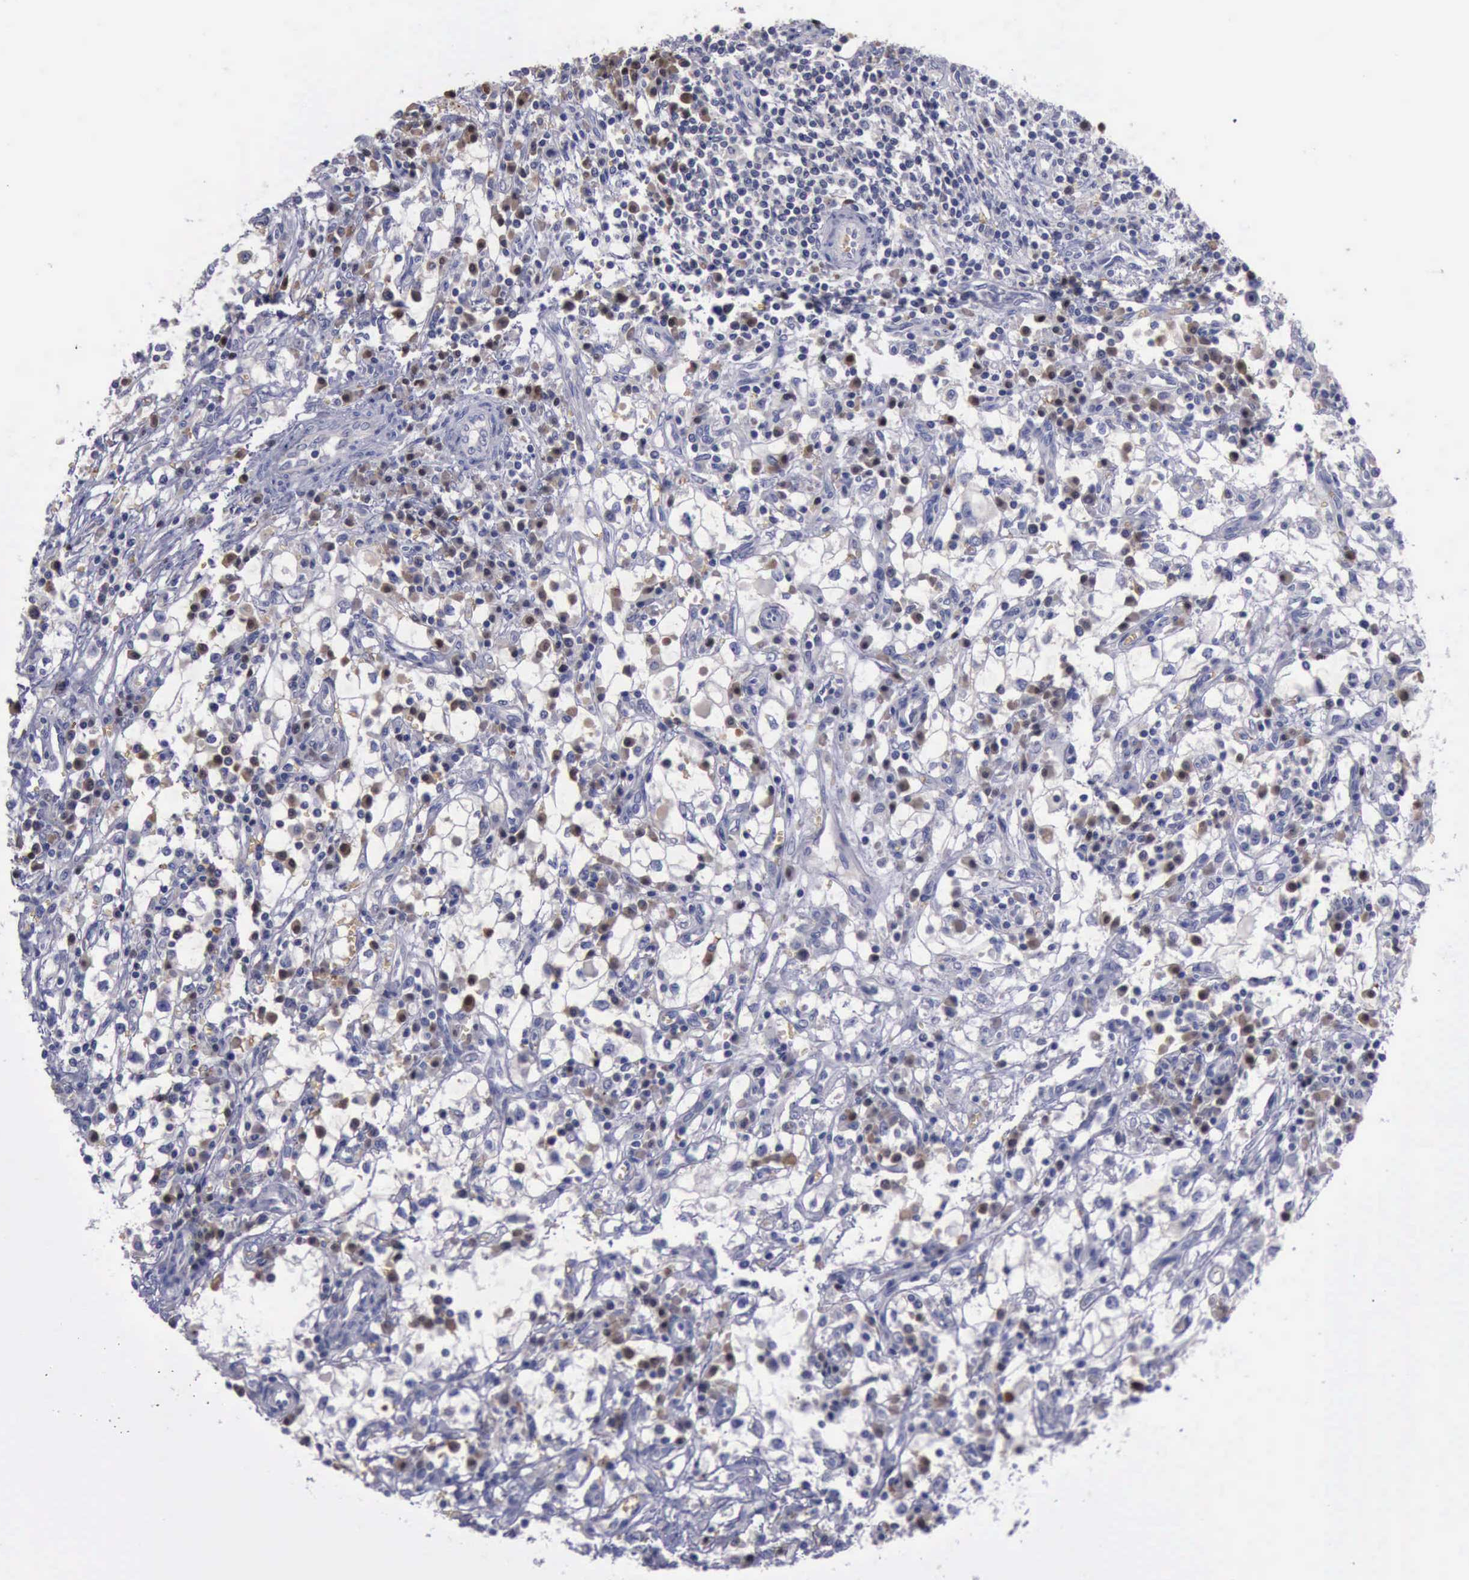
{"staining": {"intensity": "negative", "quantity": "none", "location": "none"}, "tissue": "renal cancer", "cell_type": "Tumor cells", "image_type": "cancer", "snomed": [{"axis": "morphology", "description": "Adenocarcinoma, NOS"}, {"axis": "topography", "description": "Kidney"}], "caption": "DAB immunohistochemical staining of human adenocarcinoma (renal) exhibits no significant staining in tumor cells. (DAB immunohistochemistry (IHC) with hematoxylin counter stain).", "gene": "CEP128", "patient": {"sex": "male", "age": 82}}